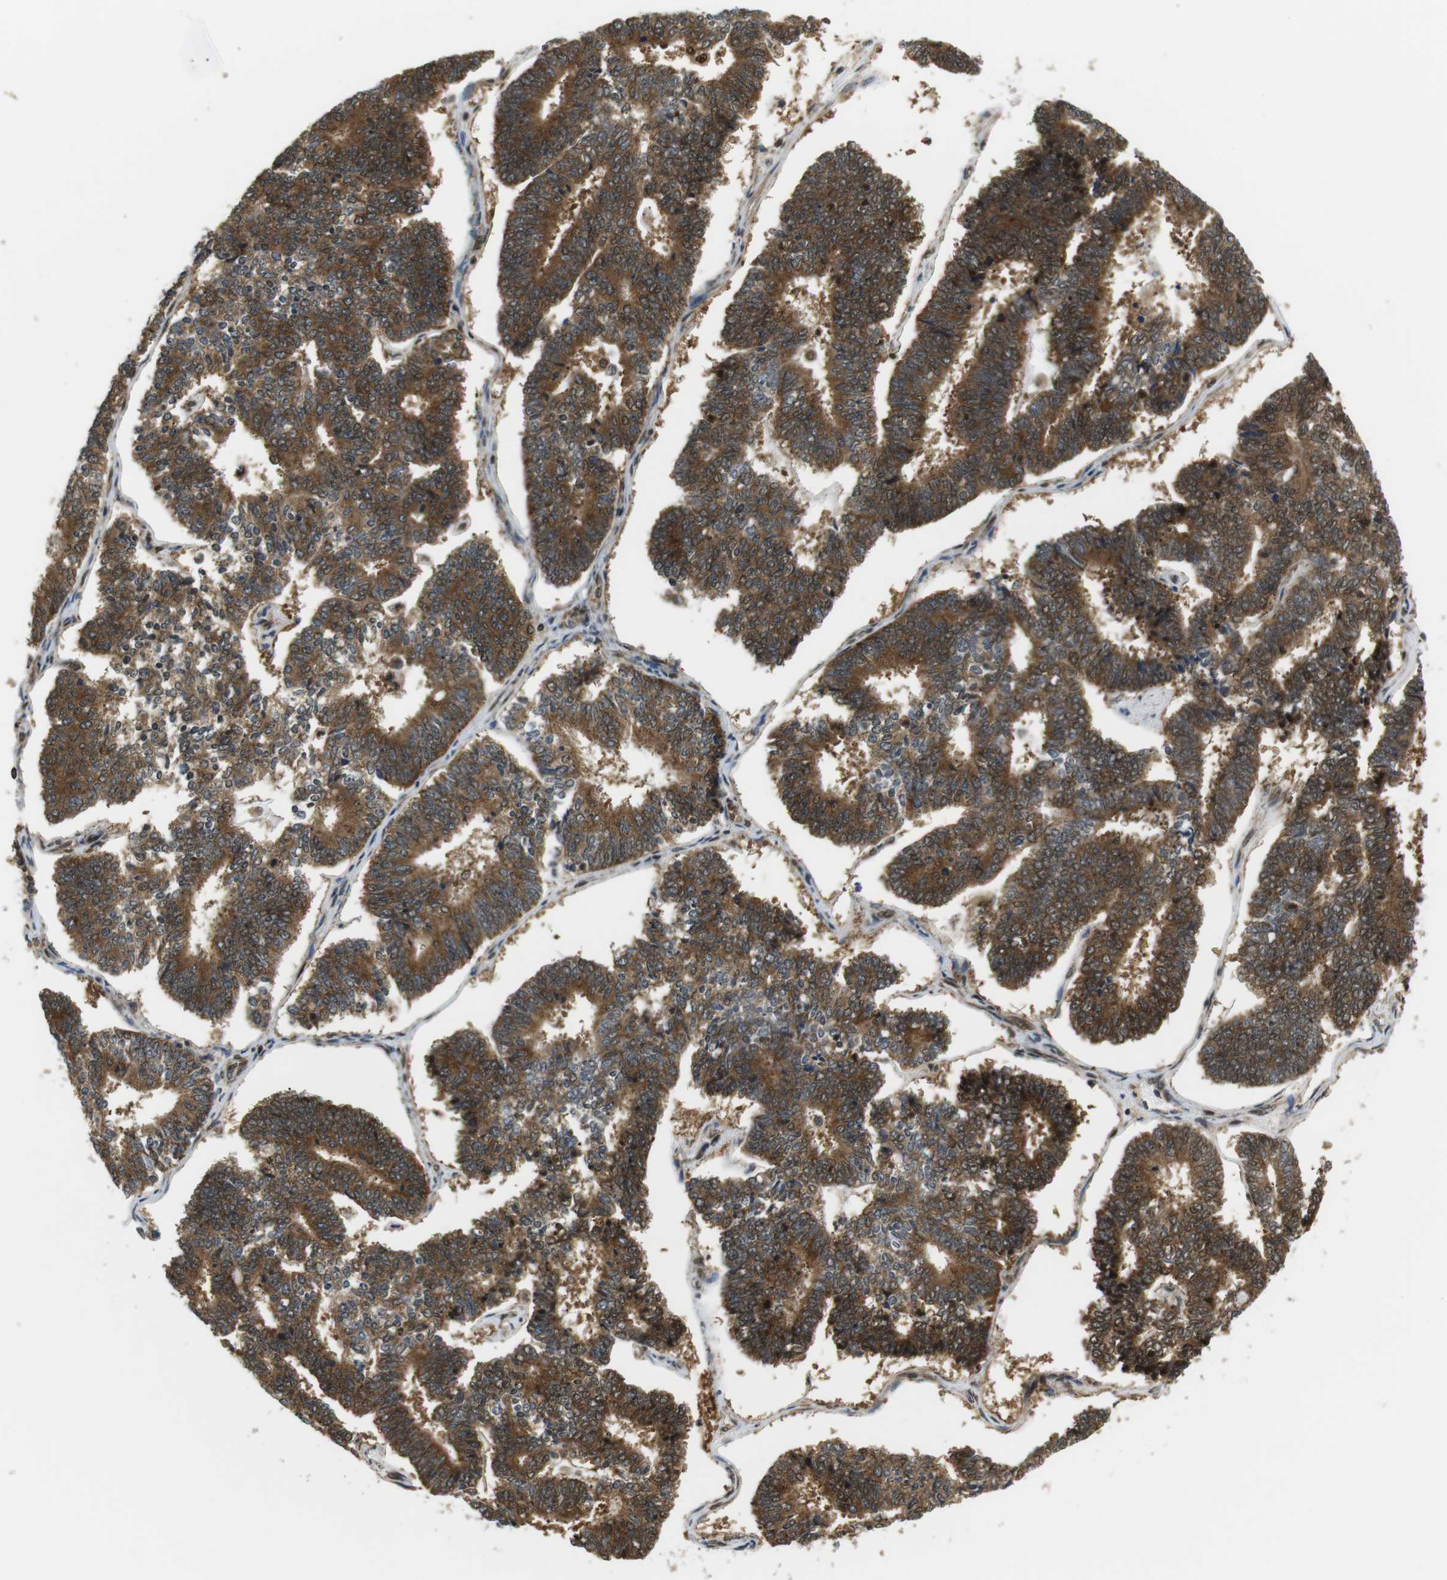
{"staining": {"intensity": "strong", "quantity": ">75%", "location": "cytoplasmic/membranous"}, "tissue": "endometrial cancer", "cell_type": "Tumor cells", "image_type": "cancer", "snomed": [{"axis": "morphology", "description": "Adenocarcinoma, NOS"}, {"axis": "topography", "description": "Endometrium"}], "caption": "Endometrial adenocarcinoma stained with a protein marker displays strong staining in tumor cells.", "gene": "CSNK2B", "patient": {"sex": "female", "age": 70}}